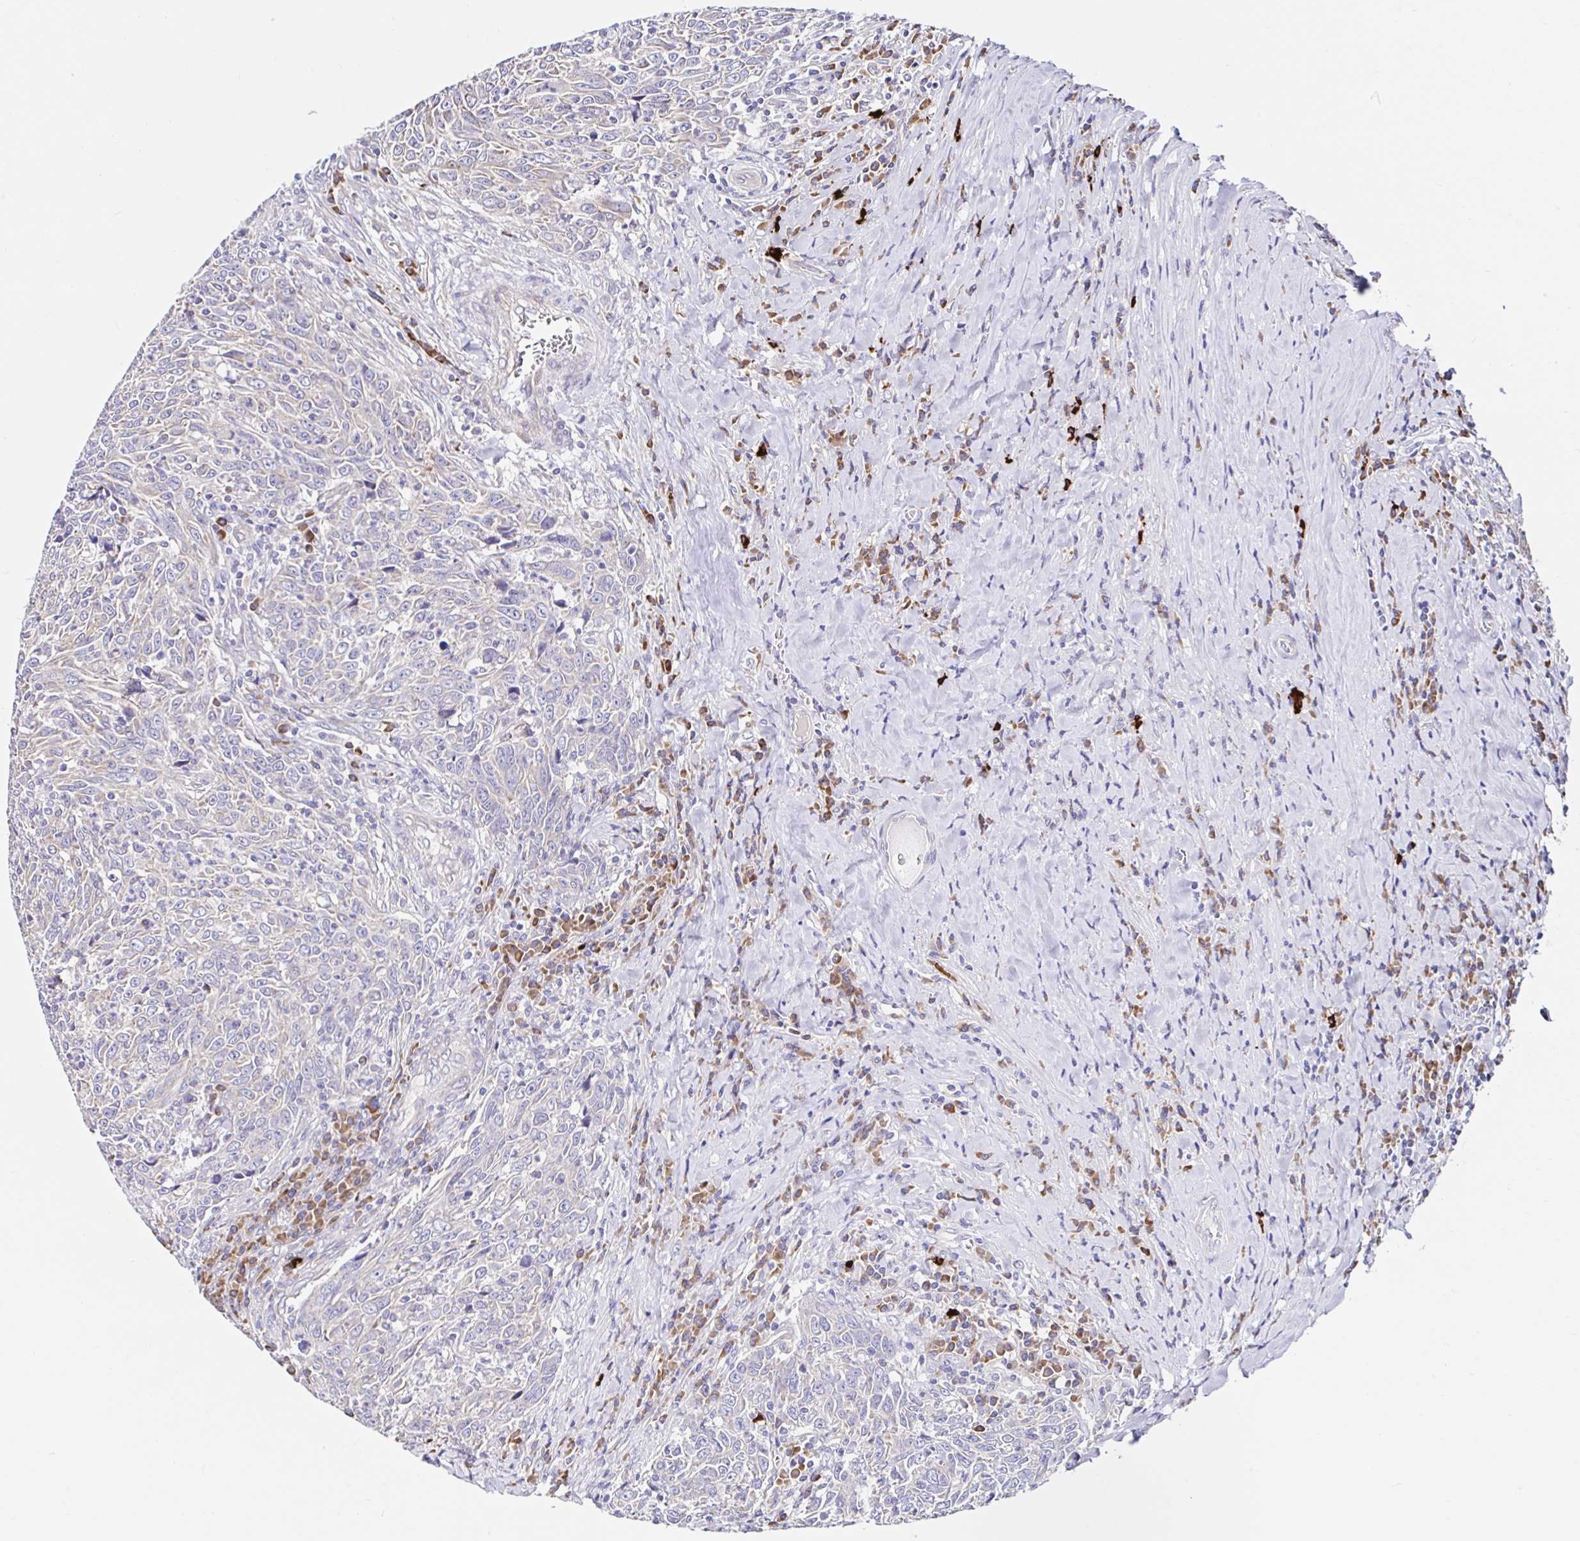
{"staining": {"intensity": "weak", "quantity": "<25%", "location": "cytoplasmic/membranous"}, "tissue": "breast cancer", "cell_type": "Tumor cells", "image_type": "cancer", "snomed": [{"axis": "morphology", "description": "Duct carcinoma"}, {"axis": "topography", "description": "Breast"}], "caption": "Immunohistochemistry (IHC) of human breast cancer (infiltrating ductal carcinoma) reveals no positivity in tumor cells.", "gene": "VSIG2", "patient": {"sex": "female", "age": 50}}